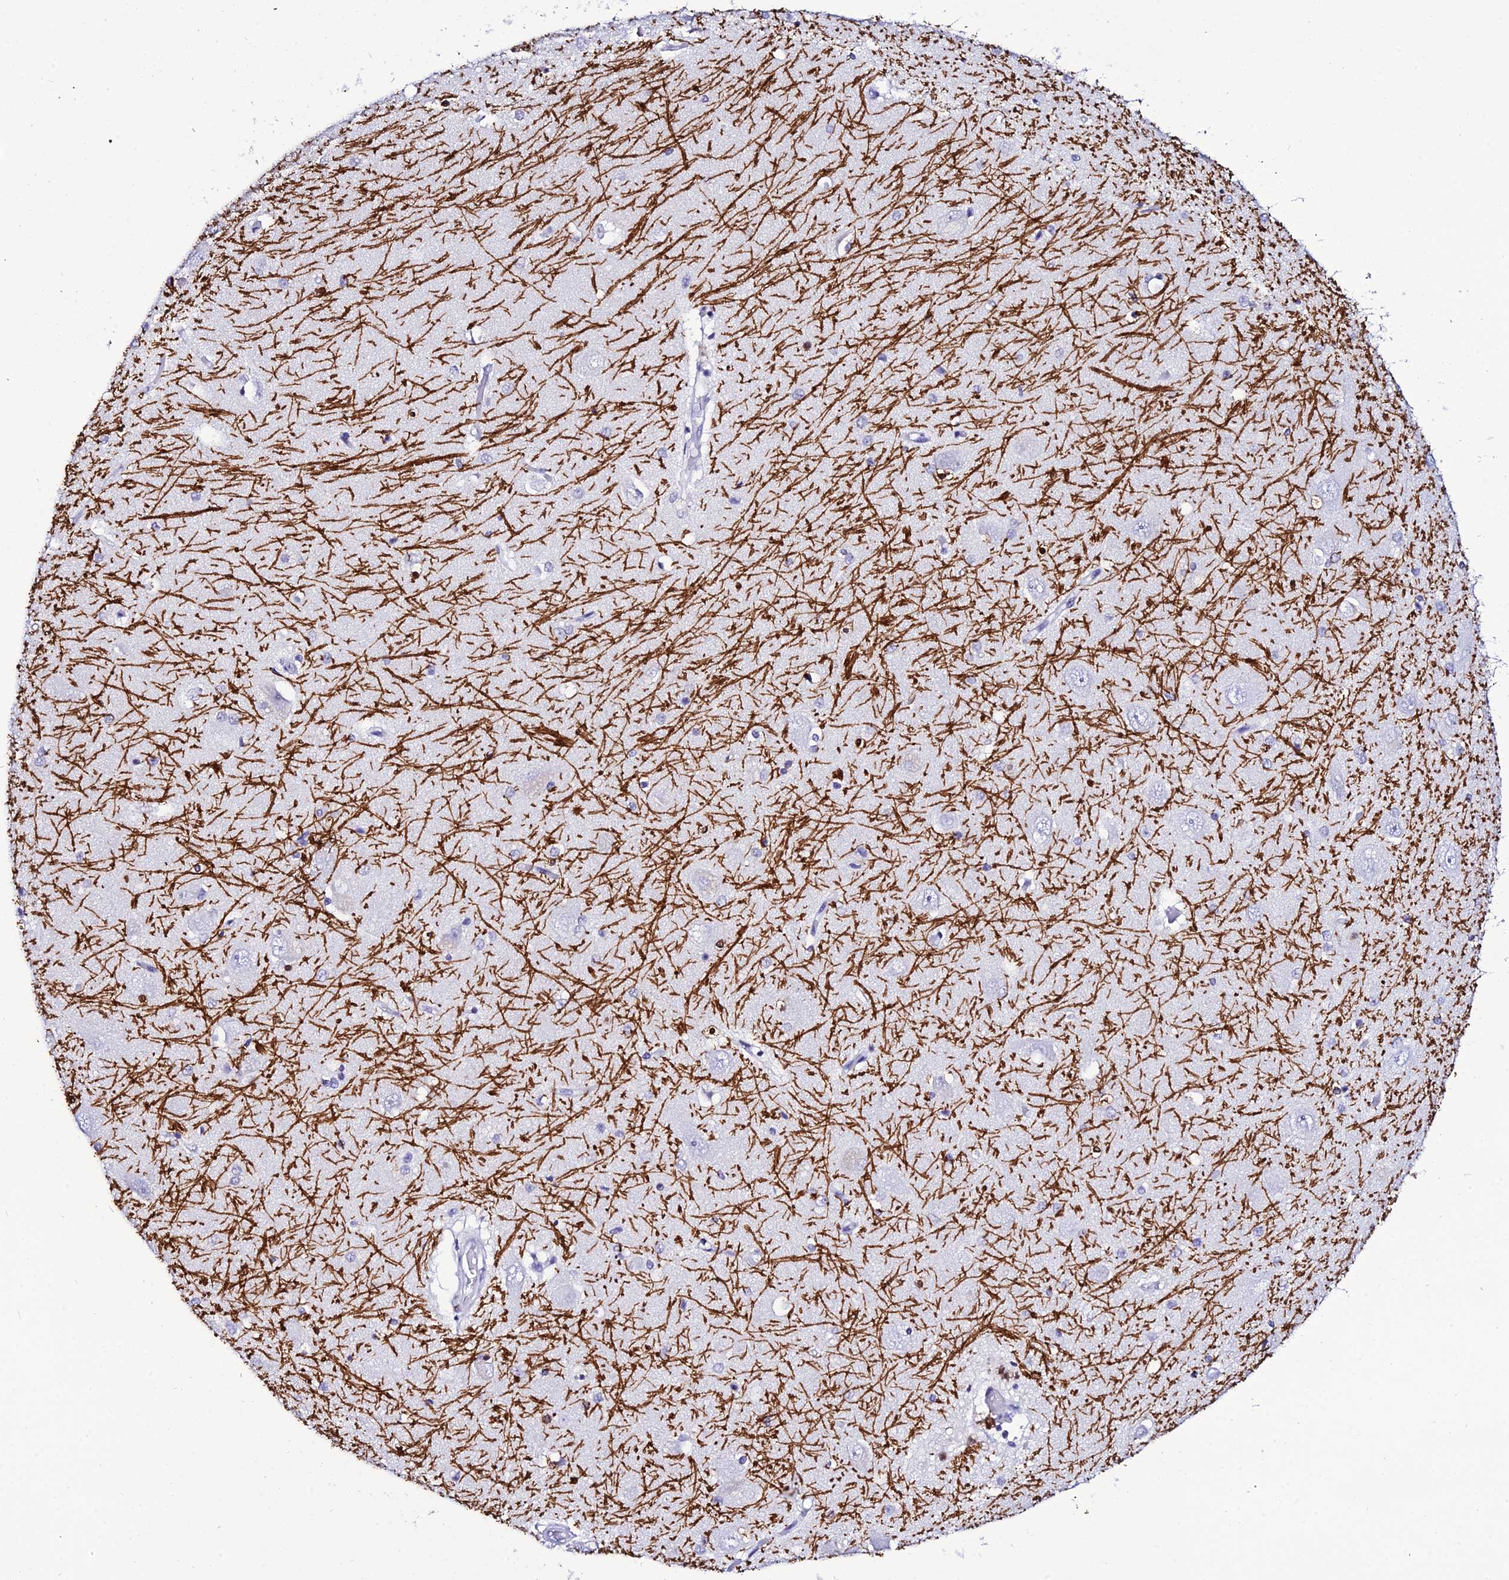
{"staining": {"intensity": "strong", "quantity": "<25%", "location": "cytoplasmic/membranous"}, "tissue": "hippocampus", "cell_type": "Glial cells", "image_type": "normal", "snomed": [{"axis": "morphology", "description": "Normal tissue, NOS"}, {"axis": "topography", "description": "Hippocampus"}], "caption": "Immunohistochemical staining of normal hippocampus reveals strong cytoplasmic/membranous protein staining in about <25% of glial cells. The protein is shown in brown color, while the nuclei are stained blue.", "gene": "DEFB132", "patient": {"sex": "male", "age": 45}}